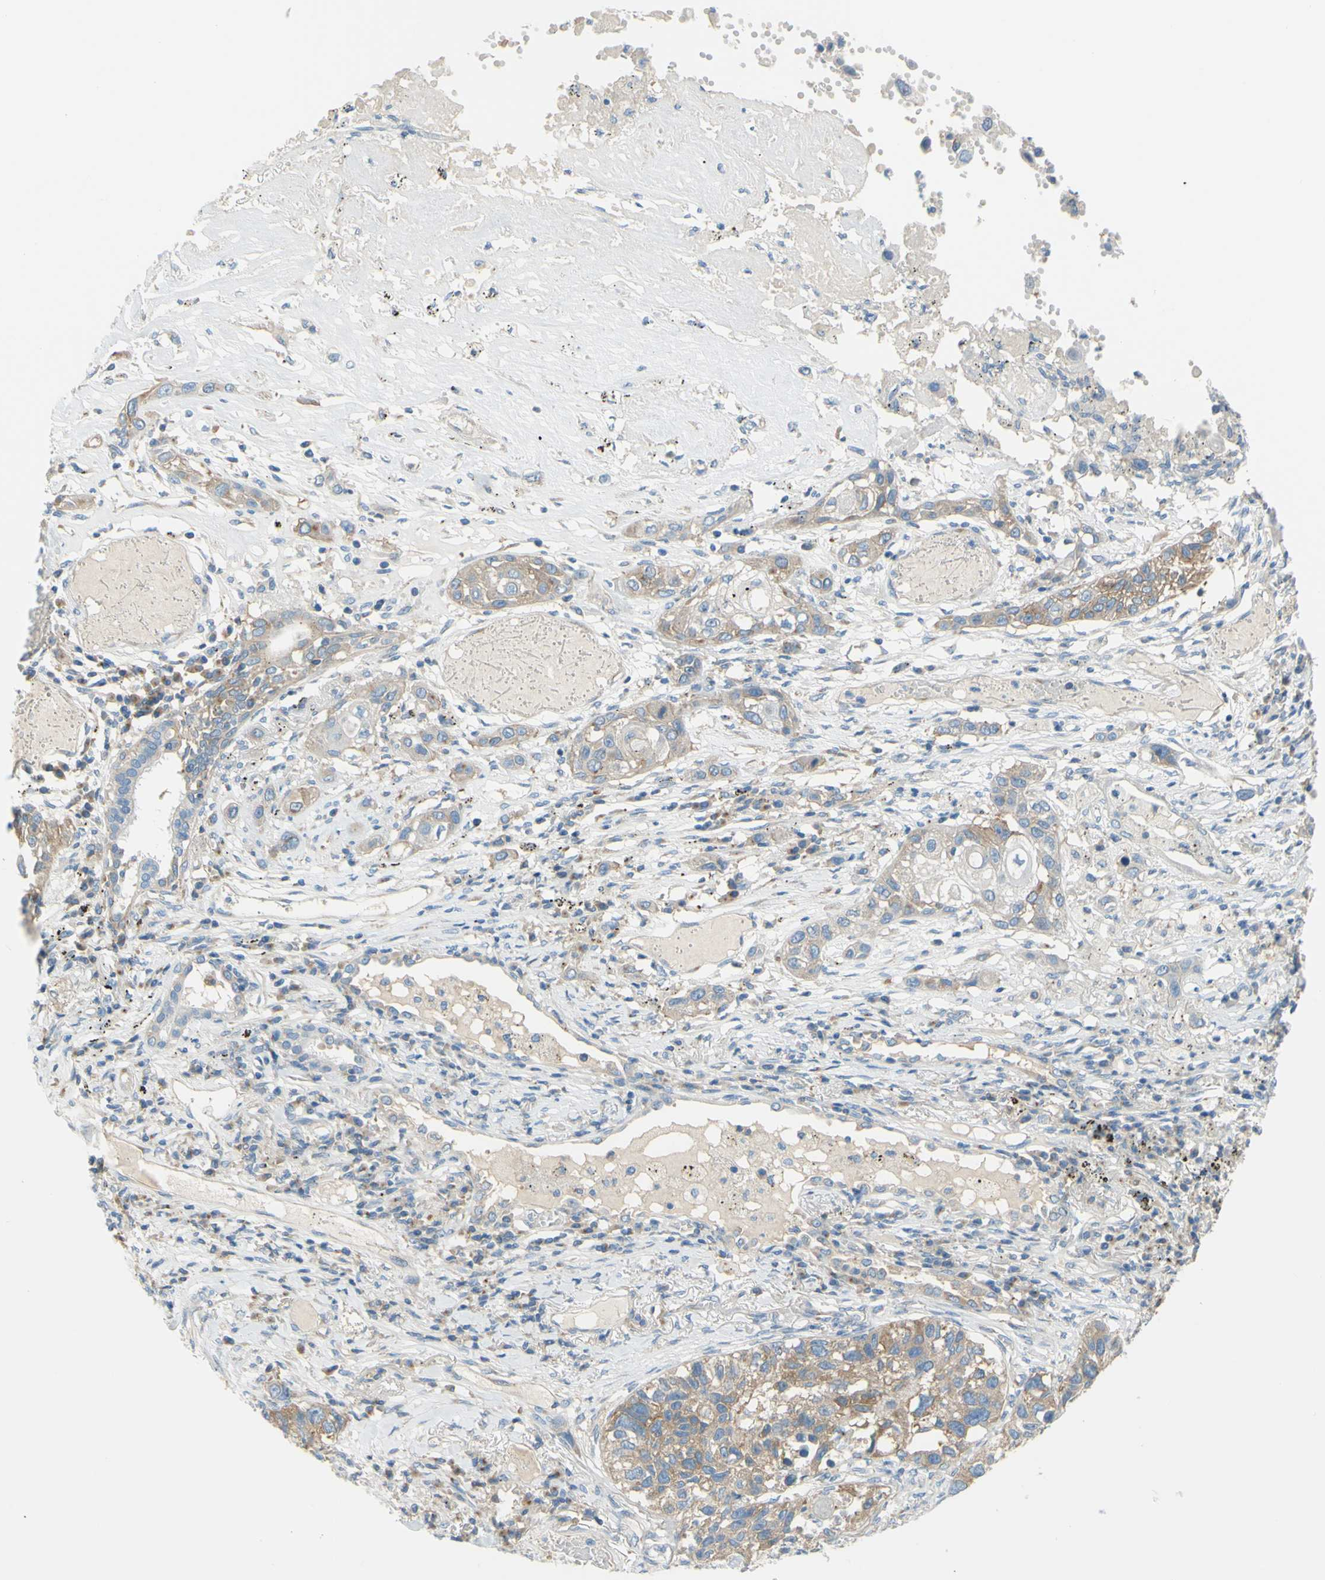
{"staining": {"intensity": "moderate", "quantity": ">75%", "location": "cytoplasmic/membranous"}, "tissue": "lung cancer", "cell_type": "Tumor cells", "image_type": "cancer", "snomed": [{"axis": "morphology", "description": "Squamous cell carcinoma, NOS"}, {"axis": "topography", "description": "Lung"}], "caption": "Immunohistochemical staining of lung cancer (squamous cell carcinoma) exhibits medium levels of moderate cytoplasmic/membranous positivity in about >75% of tumor cells.", "gene": "FRMD4B", "patient": {"sex": "male", "age": 71}}